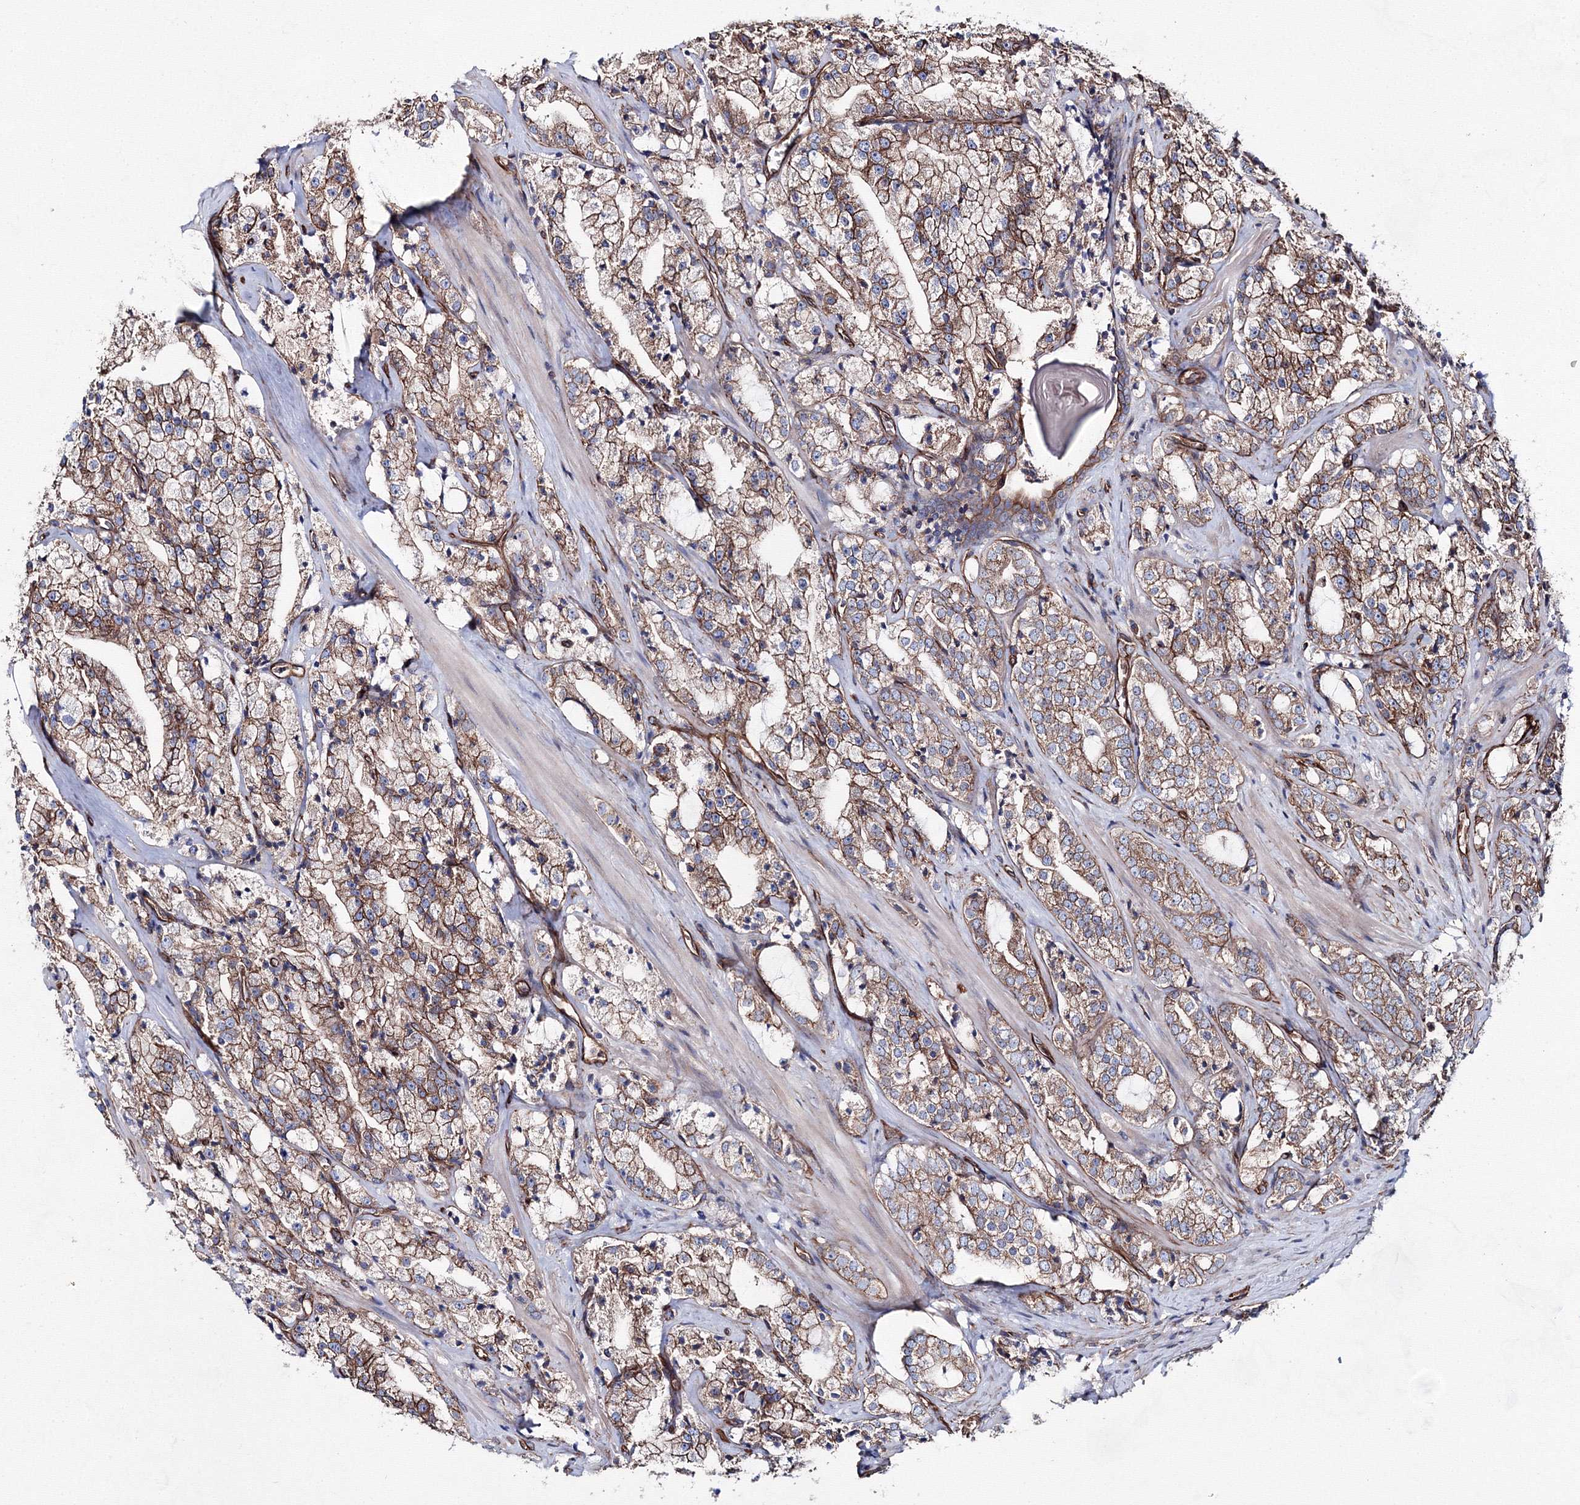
{"staining": {"intensity": "moderate", "quantity": ">75%", "location": "cytoplasmic/membranous"}, "tissue": "prostate cancer", "cell_type": "Tumor cells", "image_type": "cancer", "snomed": [{"axis": "morphology", "description": "Adenocarcinoma, High grade"}, {"axis": "topography", "description": "Prostate"}], "caption": "A micrograph of high-grade adenocarcinoma (prostate) stained for a protein demonstrates moderate cytoplasmic/membranous brown staining in tumor cells. The staining is performed using DAB brown chromogen to label protein expression. The nuclei are counter-stained blue using hematoxylin.", "gene": "ANKRD37", "patient": {"sex": "male", "age": 64}}